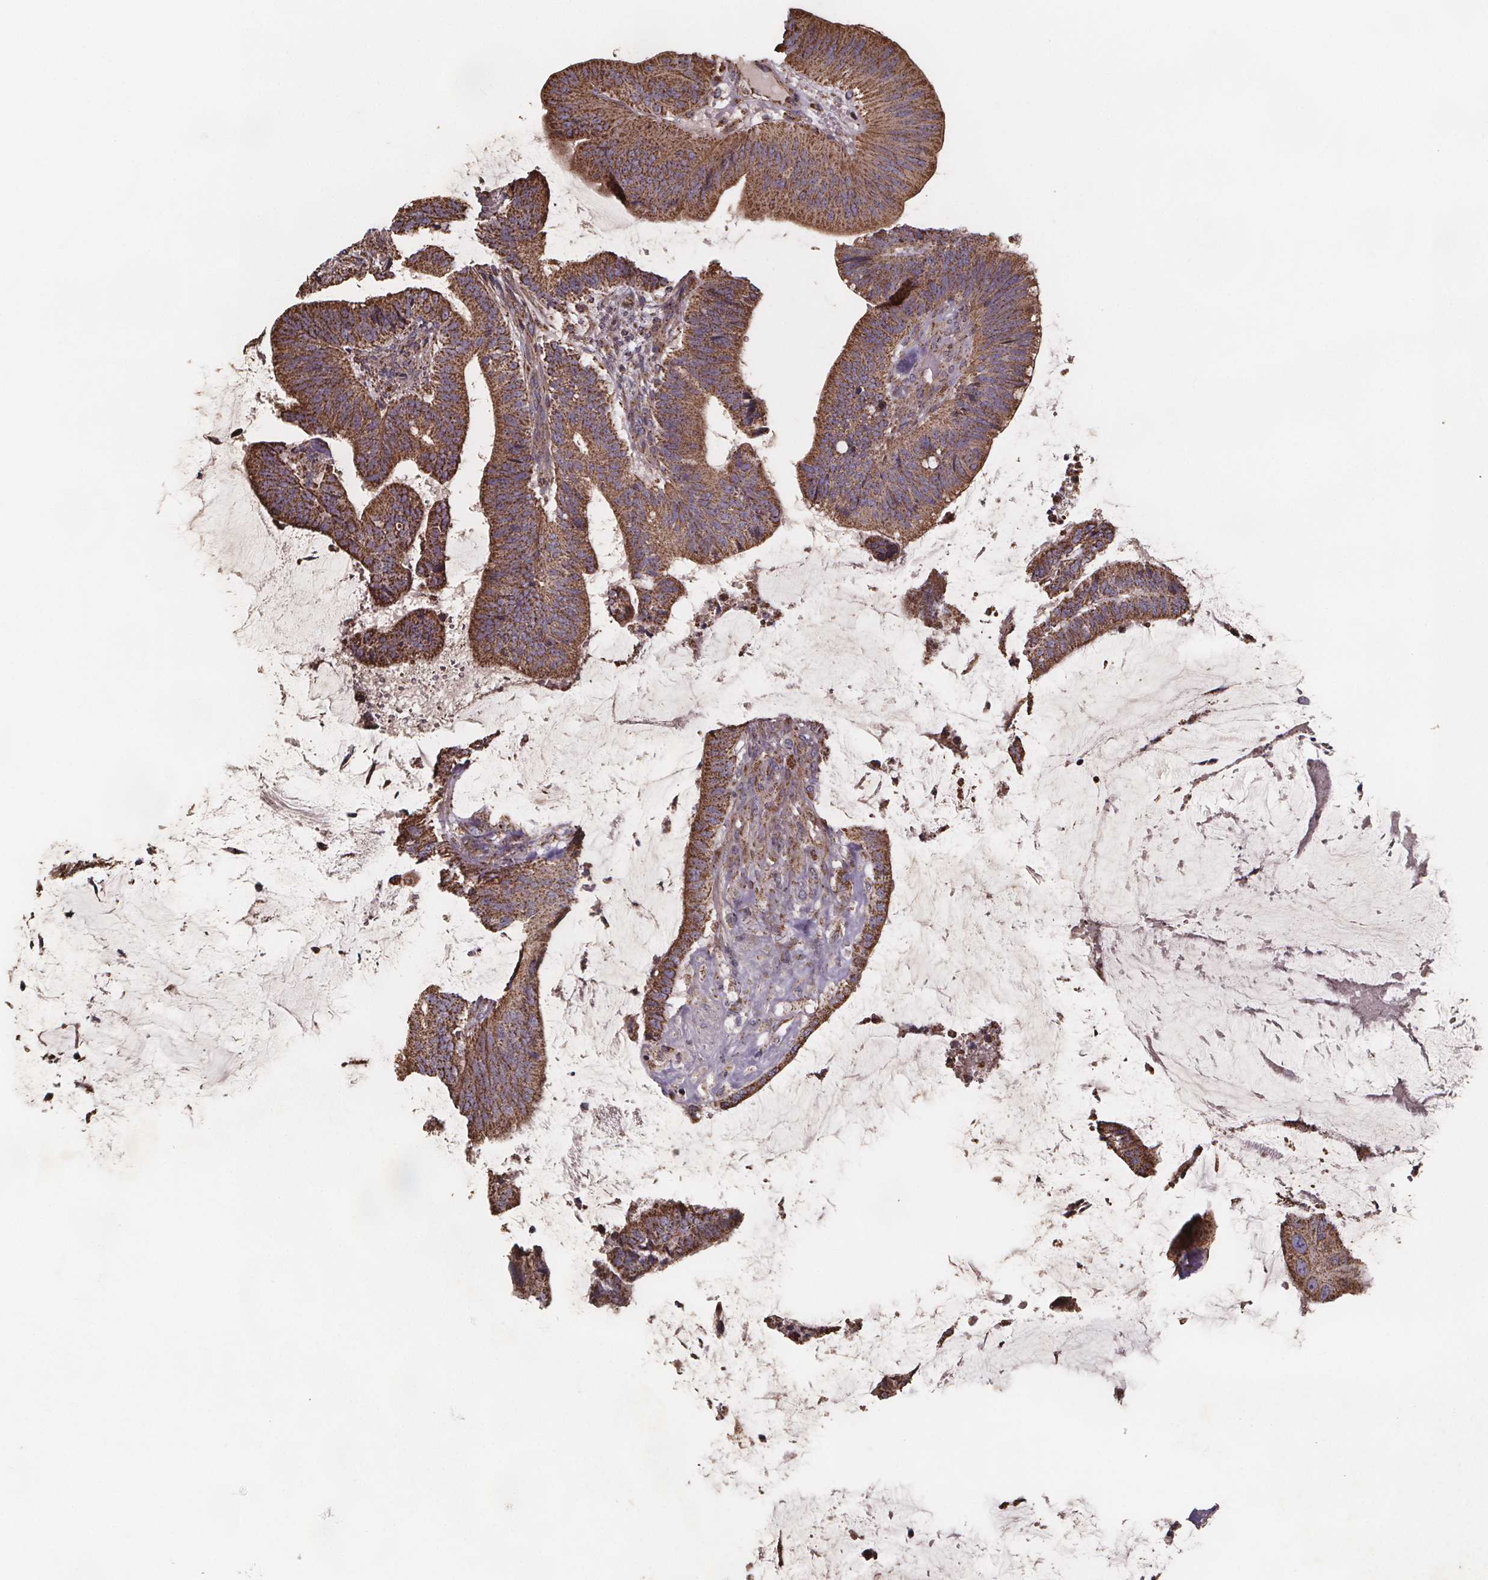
{"staining": {"intensity": "moderate", "quantity": ">75%", "location": "cytoplasmic/membranous"}, "tissue": "colorectal cancer", "cell_type": "Tumor cells", "image_type": "cancer", "snomed": [{"axis": "morphology", "description": "Adenocarcinoma, NOS"}, {"axis": "topography", "description": "Colon"}], "caption": "IHC (DAB (3,3'-diaminobenzidine)) staining of adenocarcinoma (colorectal) shows moderate cytoplasmic/membranous protein expression in about >75% of tumor cells.", "gene": "SLC35D2", "patient": {"sex": "female", "age": 43}}